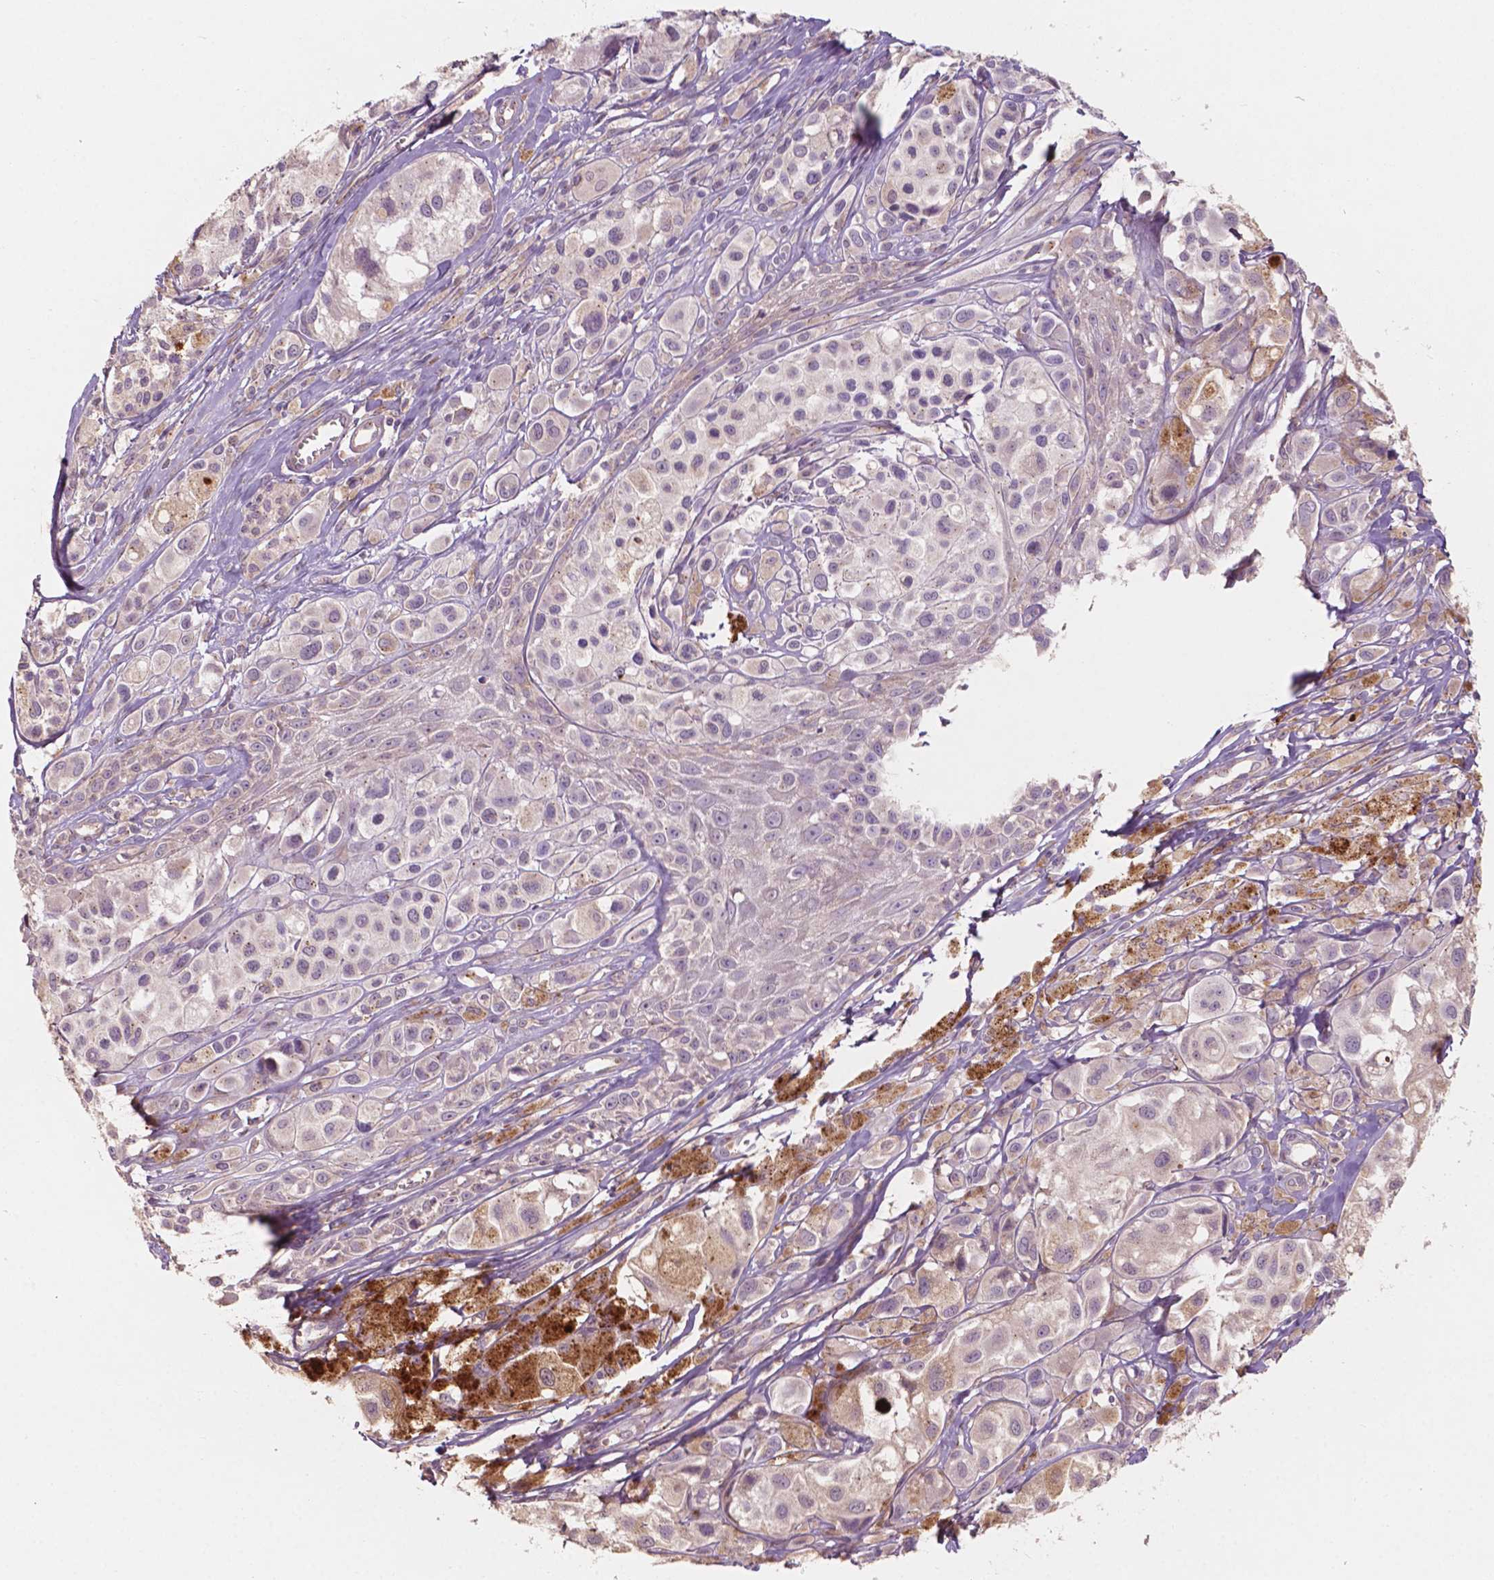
{"staining": {"intensity": "weak", "quantity": "<25%", "location": "cytoplasmic/membranous"}, "tissue": "melanoma", "cell_type": "Tumor cells", "image_type": "cancer", "snomed": [{"axis": "morphology", "description": "Malignant melanoma, NOS"}, {"axis": "topography", "description": "Skin"}], "caption": "Immunohistochemistry (IHC) image of human melanoma stained for a protein (brown), which displays no positivity in tumor cells.", "gene": "CHPT1", "patient": {"sex": "male", "age": 77}}